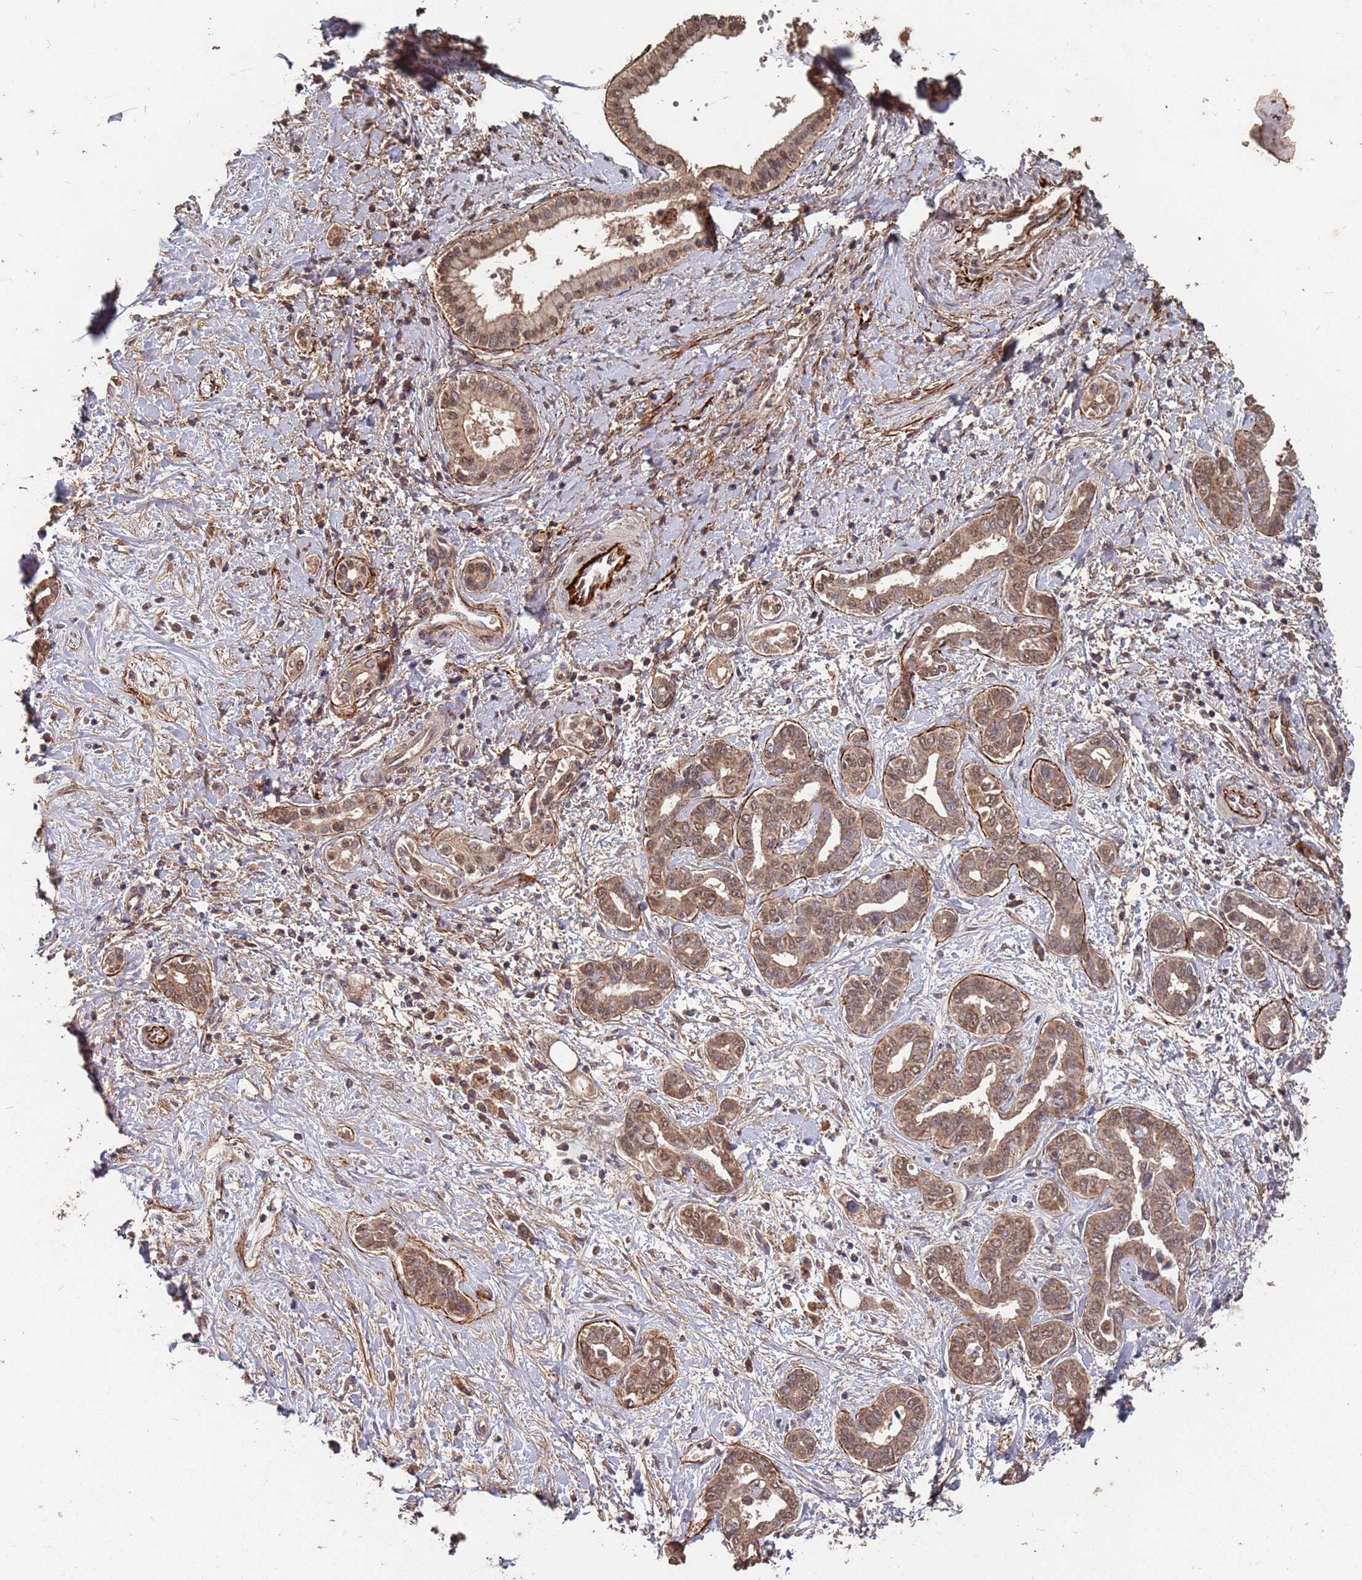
{"staining": {"intensity": "moderate", "quantity": ">75%", "location": "cytoplasmic/membranous,nuclear"}, "tissue": "liver cancer", "cell_type": "Tumor cells", "image_type": "cancer", "snomed": [{"axis": "morphology", "description": "Cholangiocarcinoma"}, {"axis": "topography", "description": "Liver"}], "caption": "Immunohistochemistry (DAB (3,3'-diaminobenzidine)) staining of human cholangiocarcinoma (liver) displays moderate cytoplasmic/membranous and nuclear protein staining in about >75% of tumor cells. Using DAB (3,3'-diaminobenzidine) (brown) and hematoxylin (blue) stains, captured at high magnification using brightfield microscopy.", "gene": "PRORP", "patient": {"sex": "female", "age": 77}}